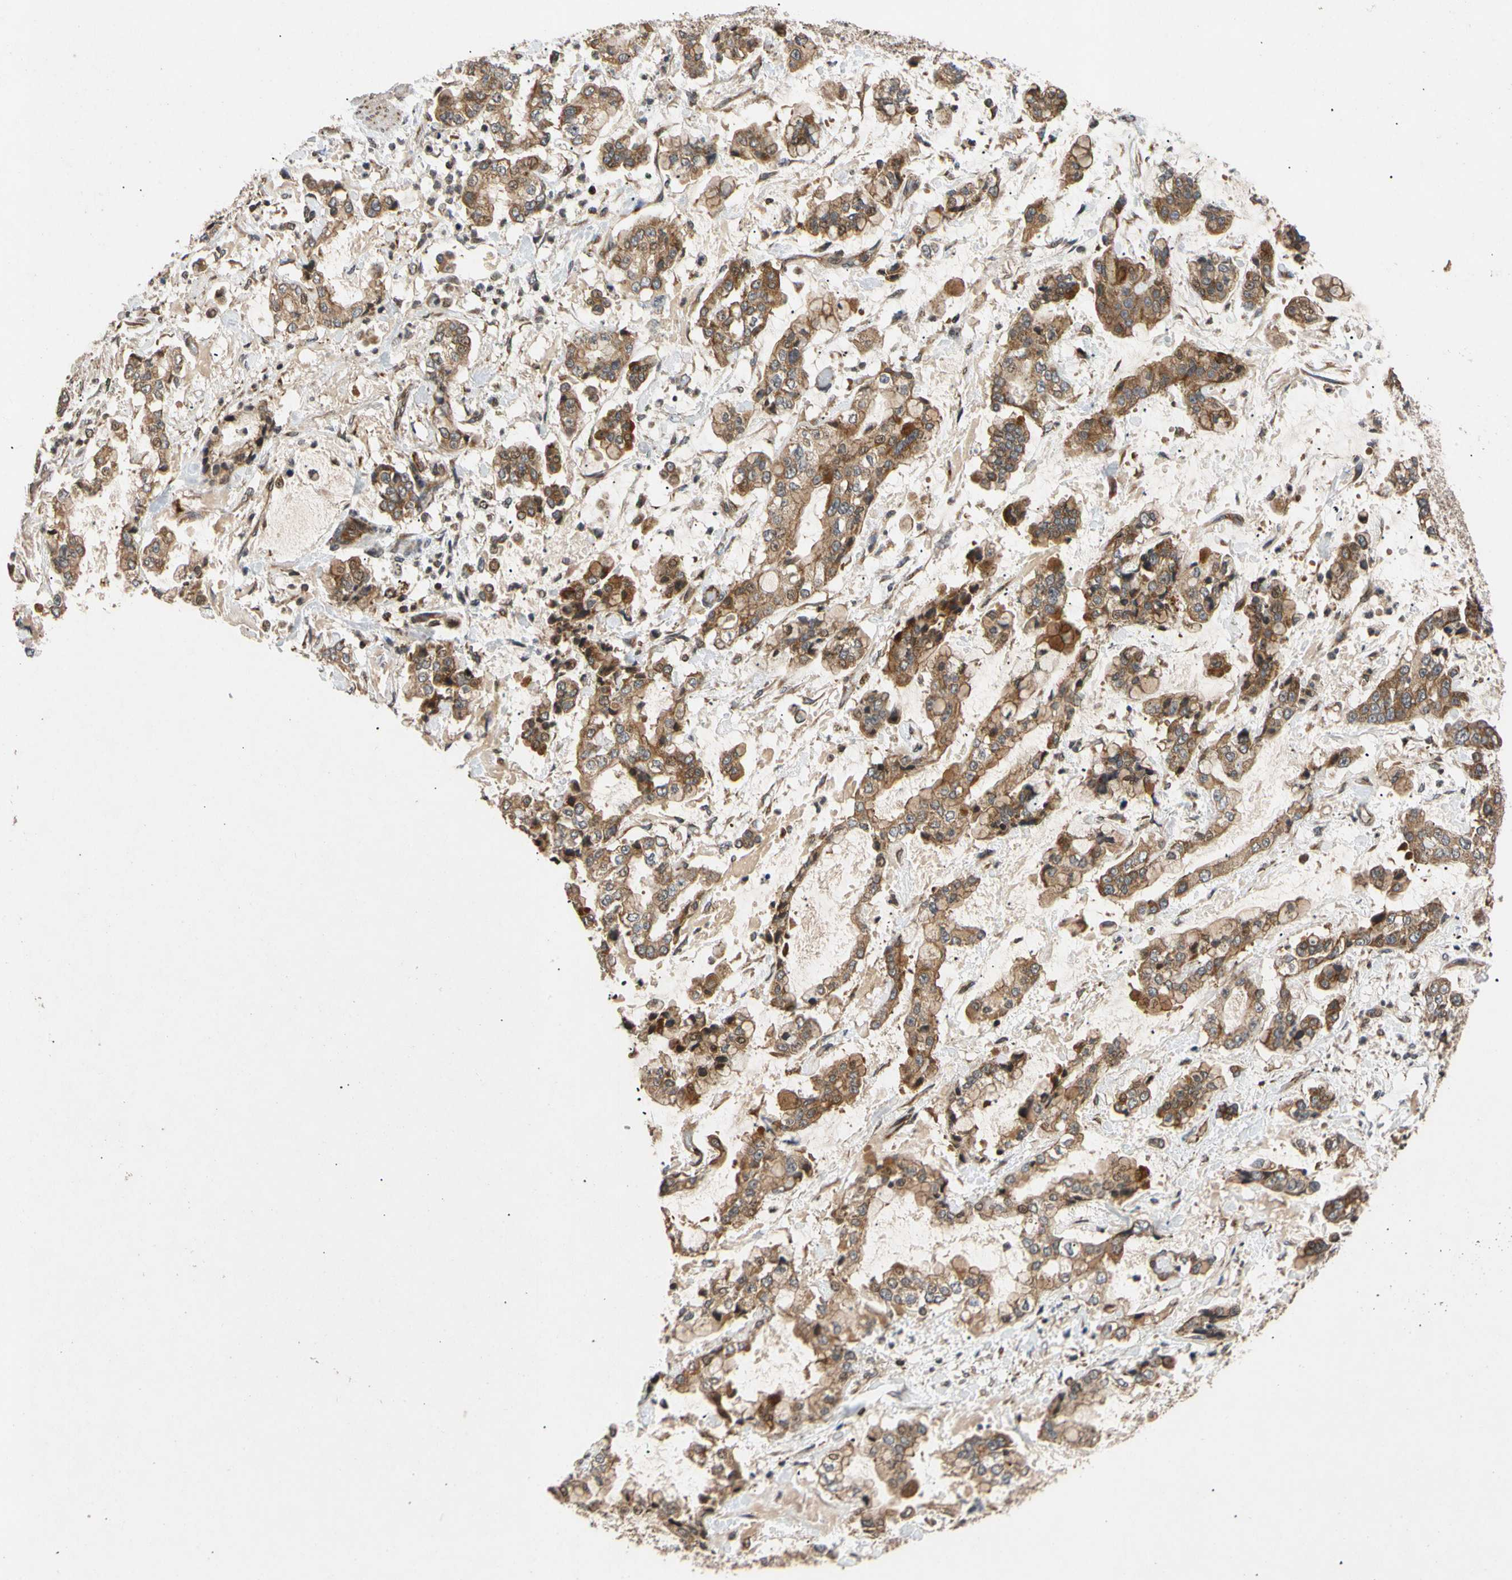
{"staining": {"intensity": "strong", "quantity": ">75%", "location": "cytoplasmic/membranous"}, "tissue": "stomach cancer", "cell_type": "Tumor cells", "image_type": "cancer", "snomed": [{"axis": "morphology", "description": "Normal tissue, NOS"}, {"axis": "morphology", "description": "Adenocarcinoma, NOS"}, {"axis": "topography", "description": "Stomach, upper"}, {"axis": "topography", "description": "Stomach"}], "caption": "Approximately >75% of tumor cells in human stomach cancer exhibit strong cytoplasmic/membranous protein staining as visualized by brown immunohistochemical staining.", "gene": "MRPS22", "patient": {"sex": "male", "age": 76}}